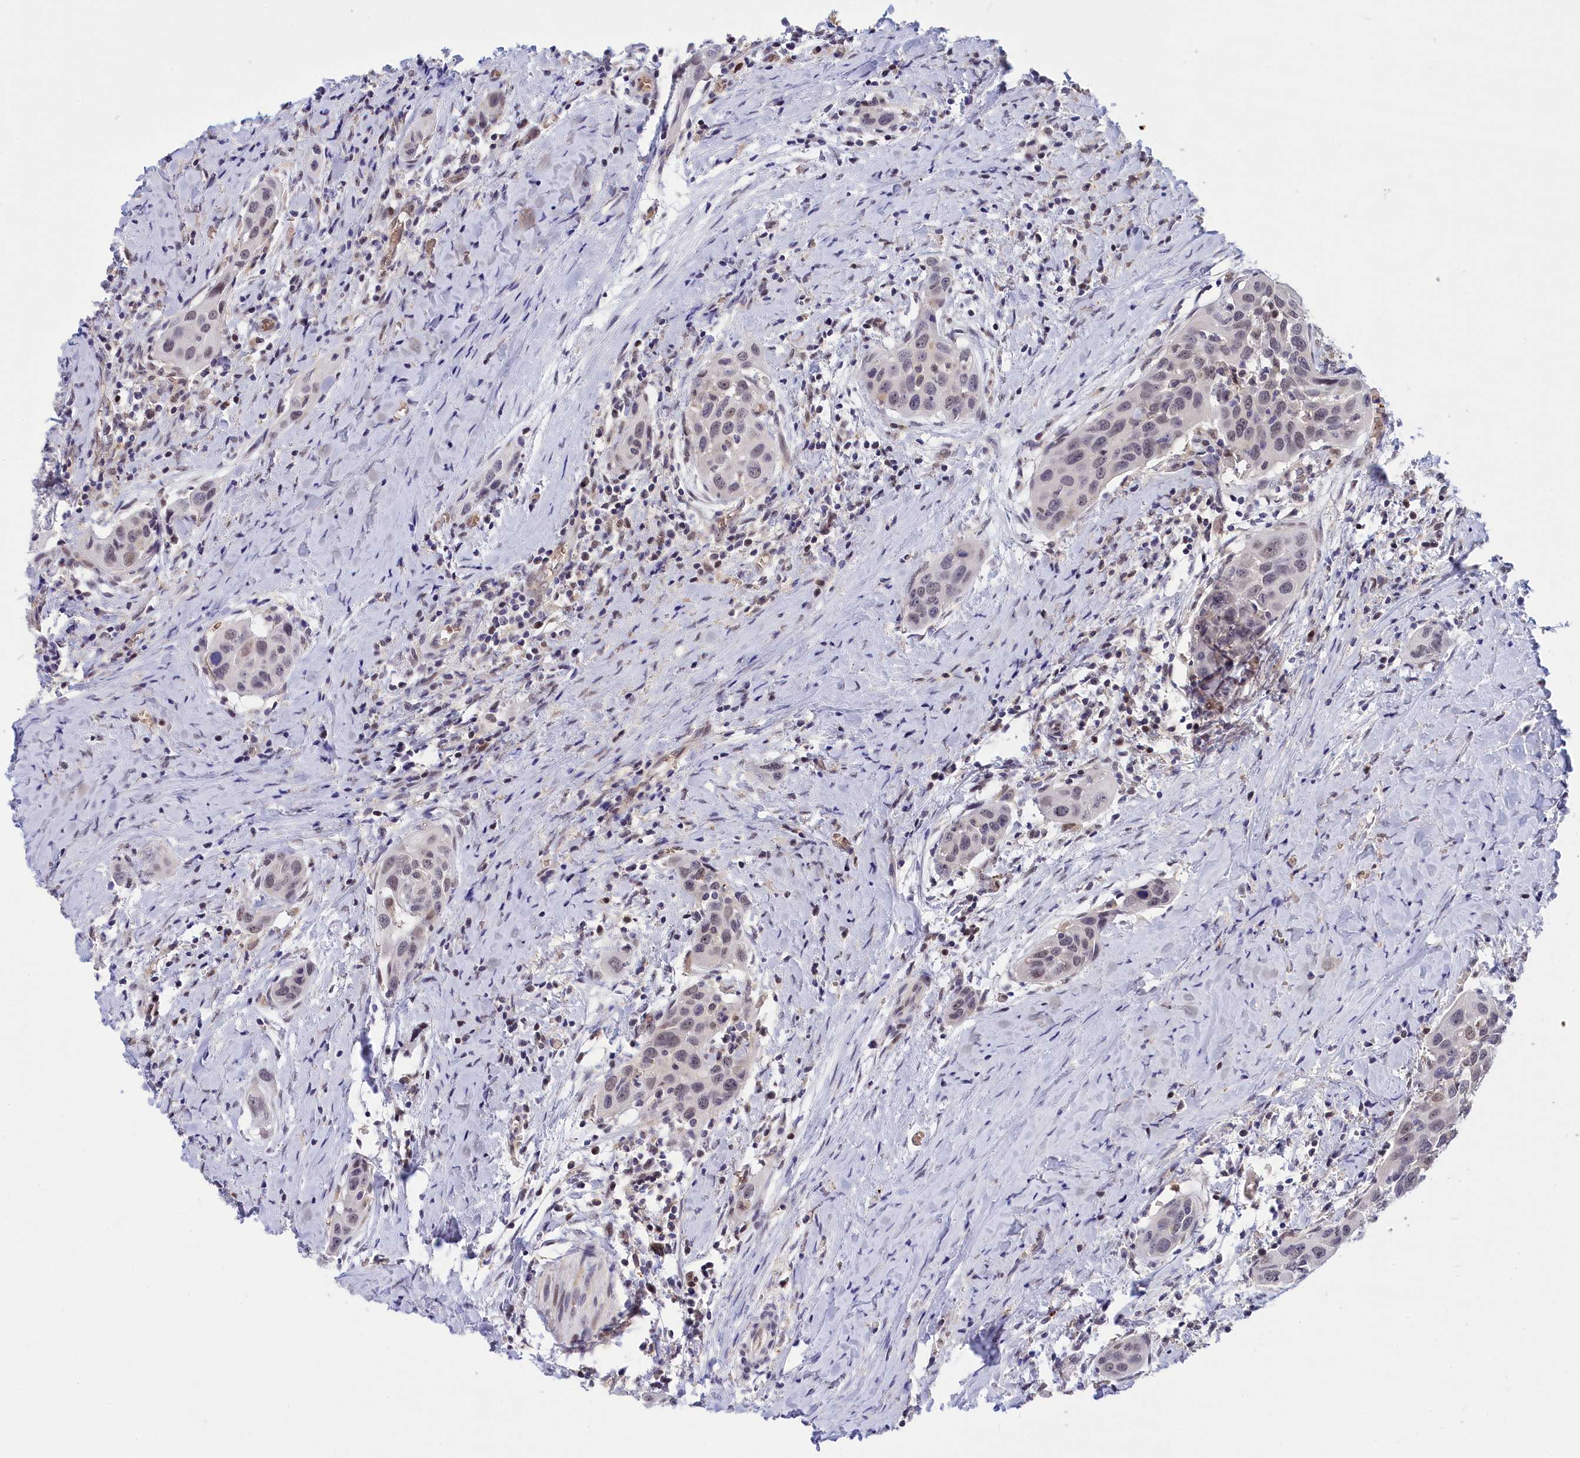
{"staining": {"intensity": "weak", "quantity": "<25%", "location": "nuclear"}, "tissue": "head and neck cancer", "cell_type": "Tumor cells", "image_type": "cancer", "snomed": [{"axis": "morphology", "description": "Squamous cell carcinoma, NOS"}, {"axis": "topography", "description": "Oral tissue"}, {"axis": "topography", "description": "Head-Neck"}], "caption": "Human head and neck cancer (squamous cell carcinoma) stained for a protein using immunohistochemistry shows no positivity in tumor cells.", "gene": "KCTD14", "patient": {"sex": "female", "age": 50}}